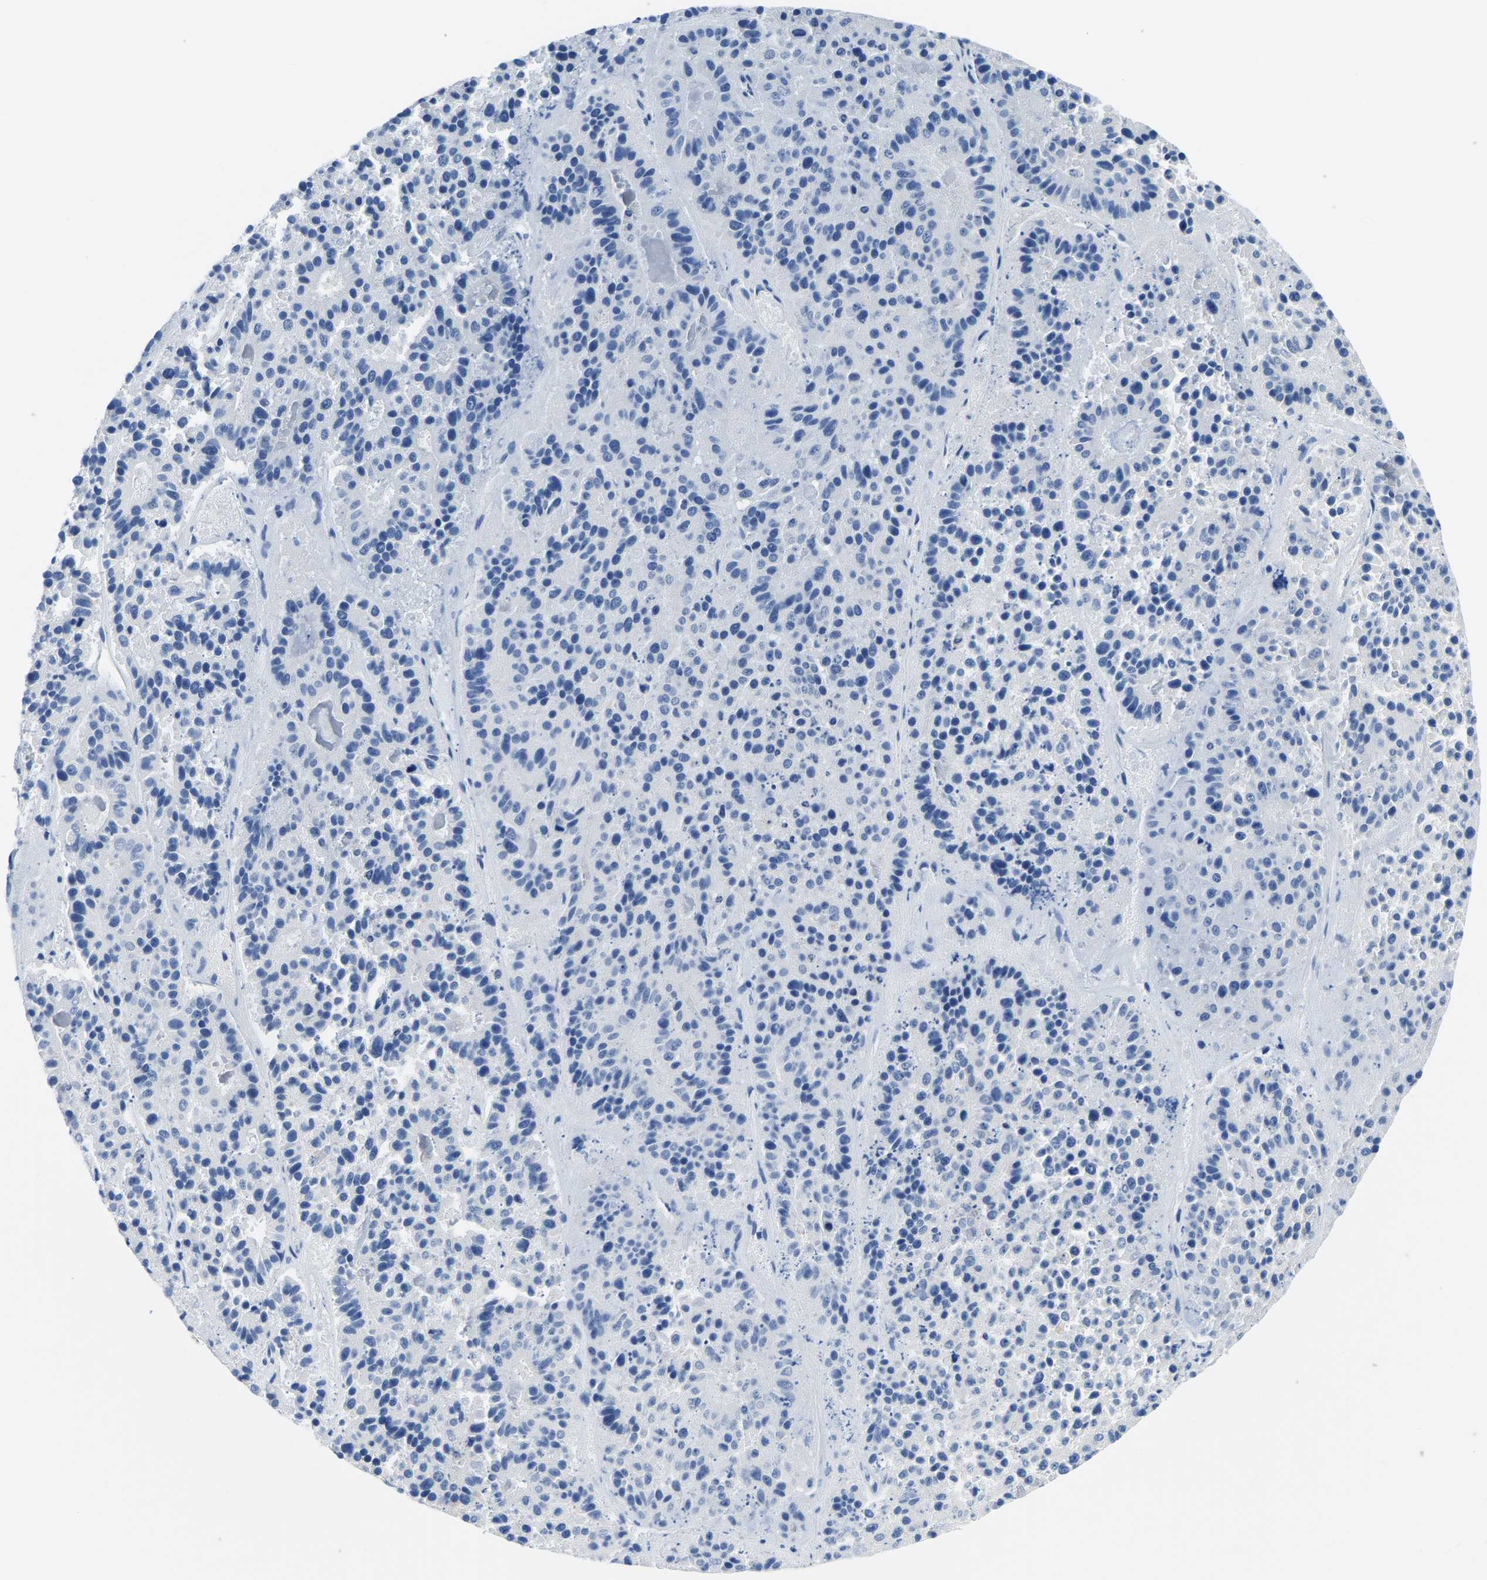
{"staining": {"intensity": "negative", "quantity": "none", "location": "none"}, "tissue": "pancreatic cancer", "cell_type": "Tumor cells", "image_type": "cancer", "snomed": [{"axis": "morphology", "description": "Adenocarcinoma, NOS"}, {"axis": "topography", "description": "Pancreas"}], "caption": "This is an IHC image of adenocarcinoma (pancreatic). There is no expression in tumor cells.", "gene": "LIAS", "patient": {"sex": "male", "age": 50}}